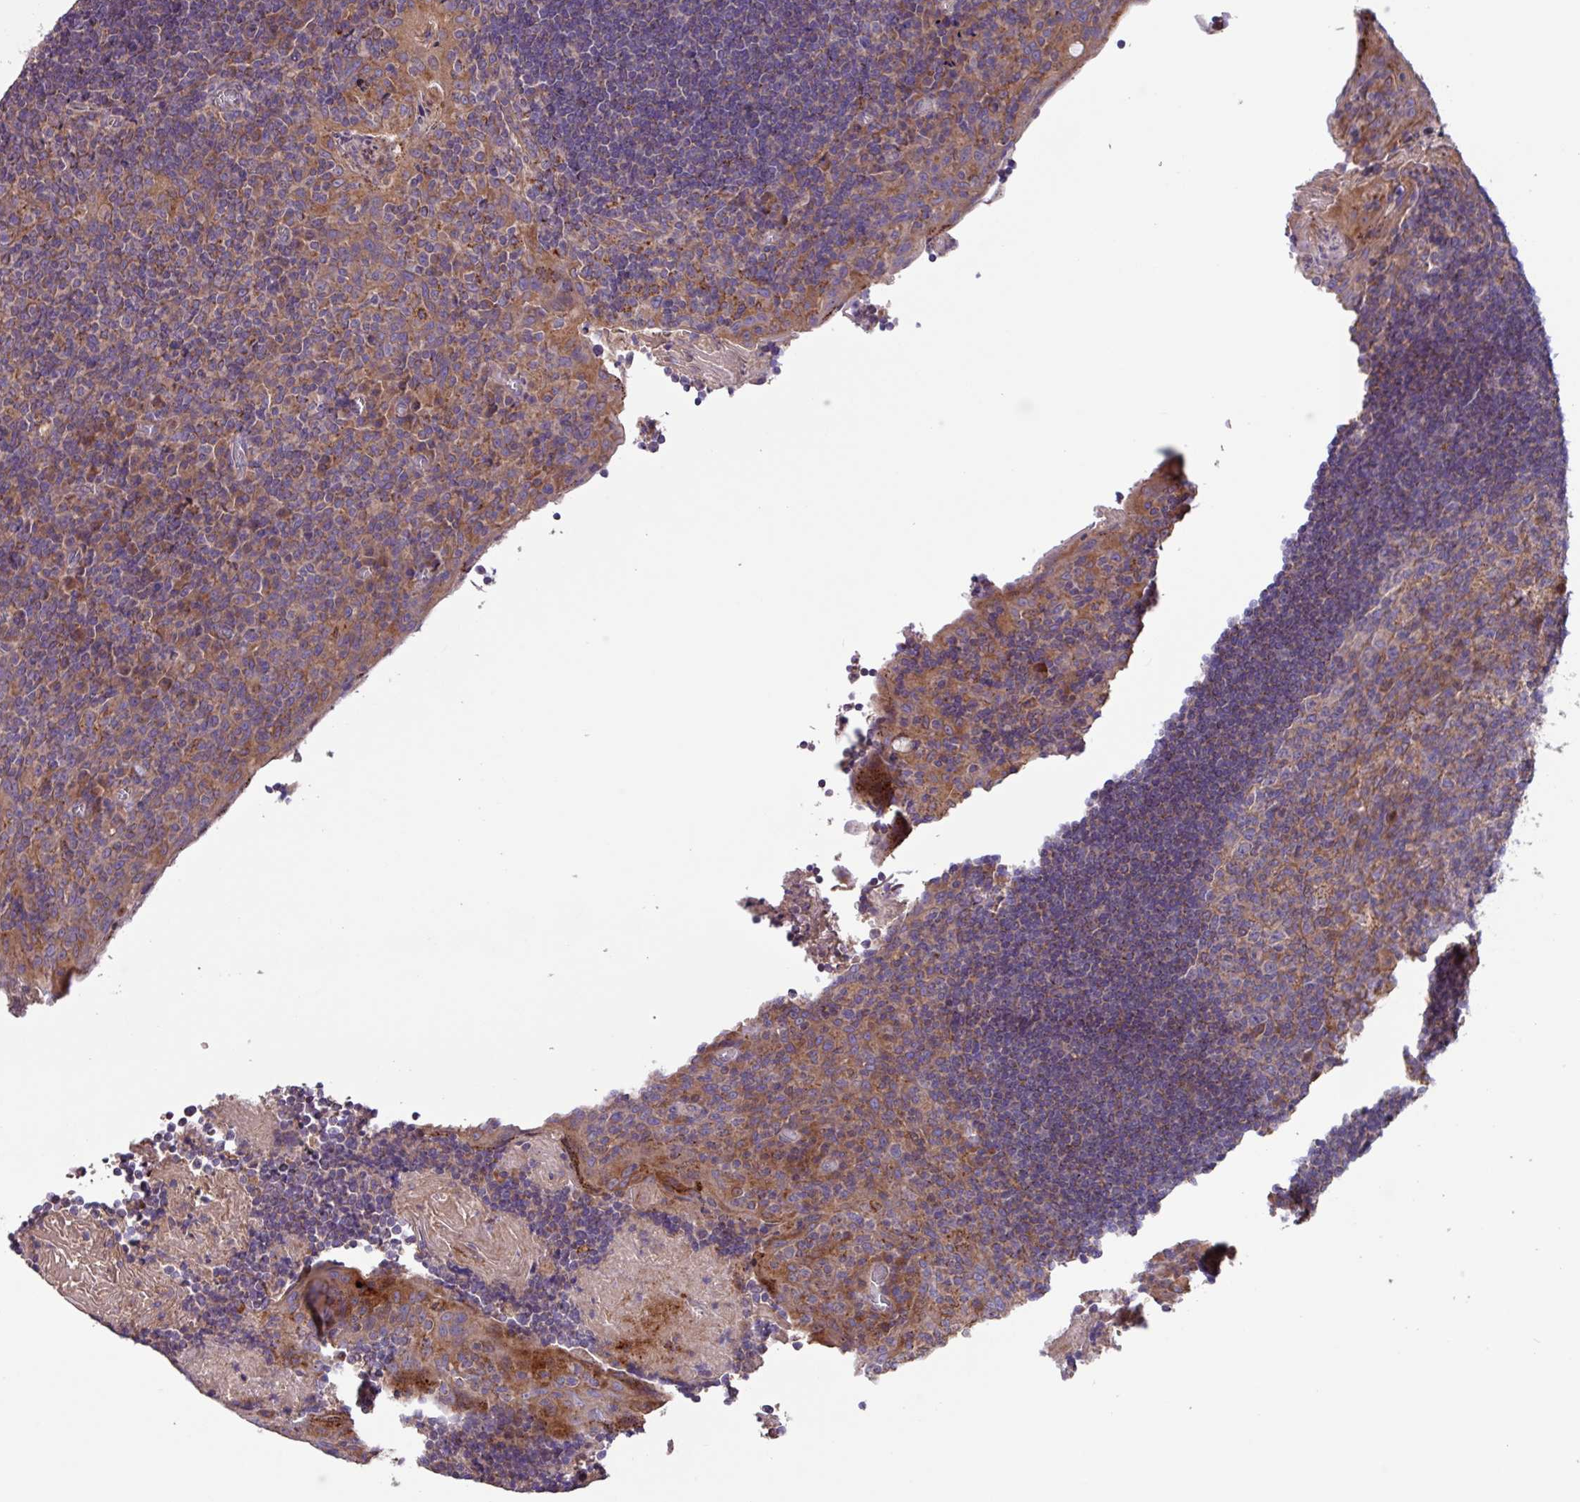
{"staining": {"intensity": "moderate", "quantity": "<25%", "location": "cytoplasmic/membranous"}, "tissue": "tonsil", "cell_type": "Germinal center cells", "image_type": "normal", "snomed": [{"axis": "morphology", "description": "Normal tissue, NOS"}, {"axis": "topography", "description": "Tonsil"}], "caption": "The micrograph exhibits staining of unremarkable tonsil, revealing moderate cytoplasmic/membranous protein expression (brown color) within germinal center cells.", "gene": "PTPRQ", "patient": {"sex": "male", "age": 17}}